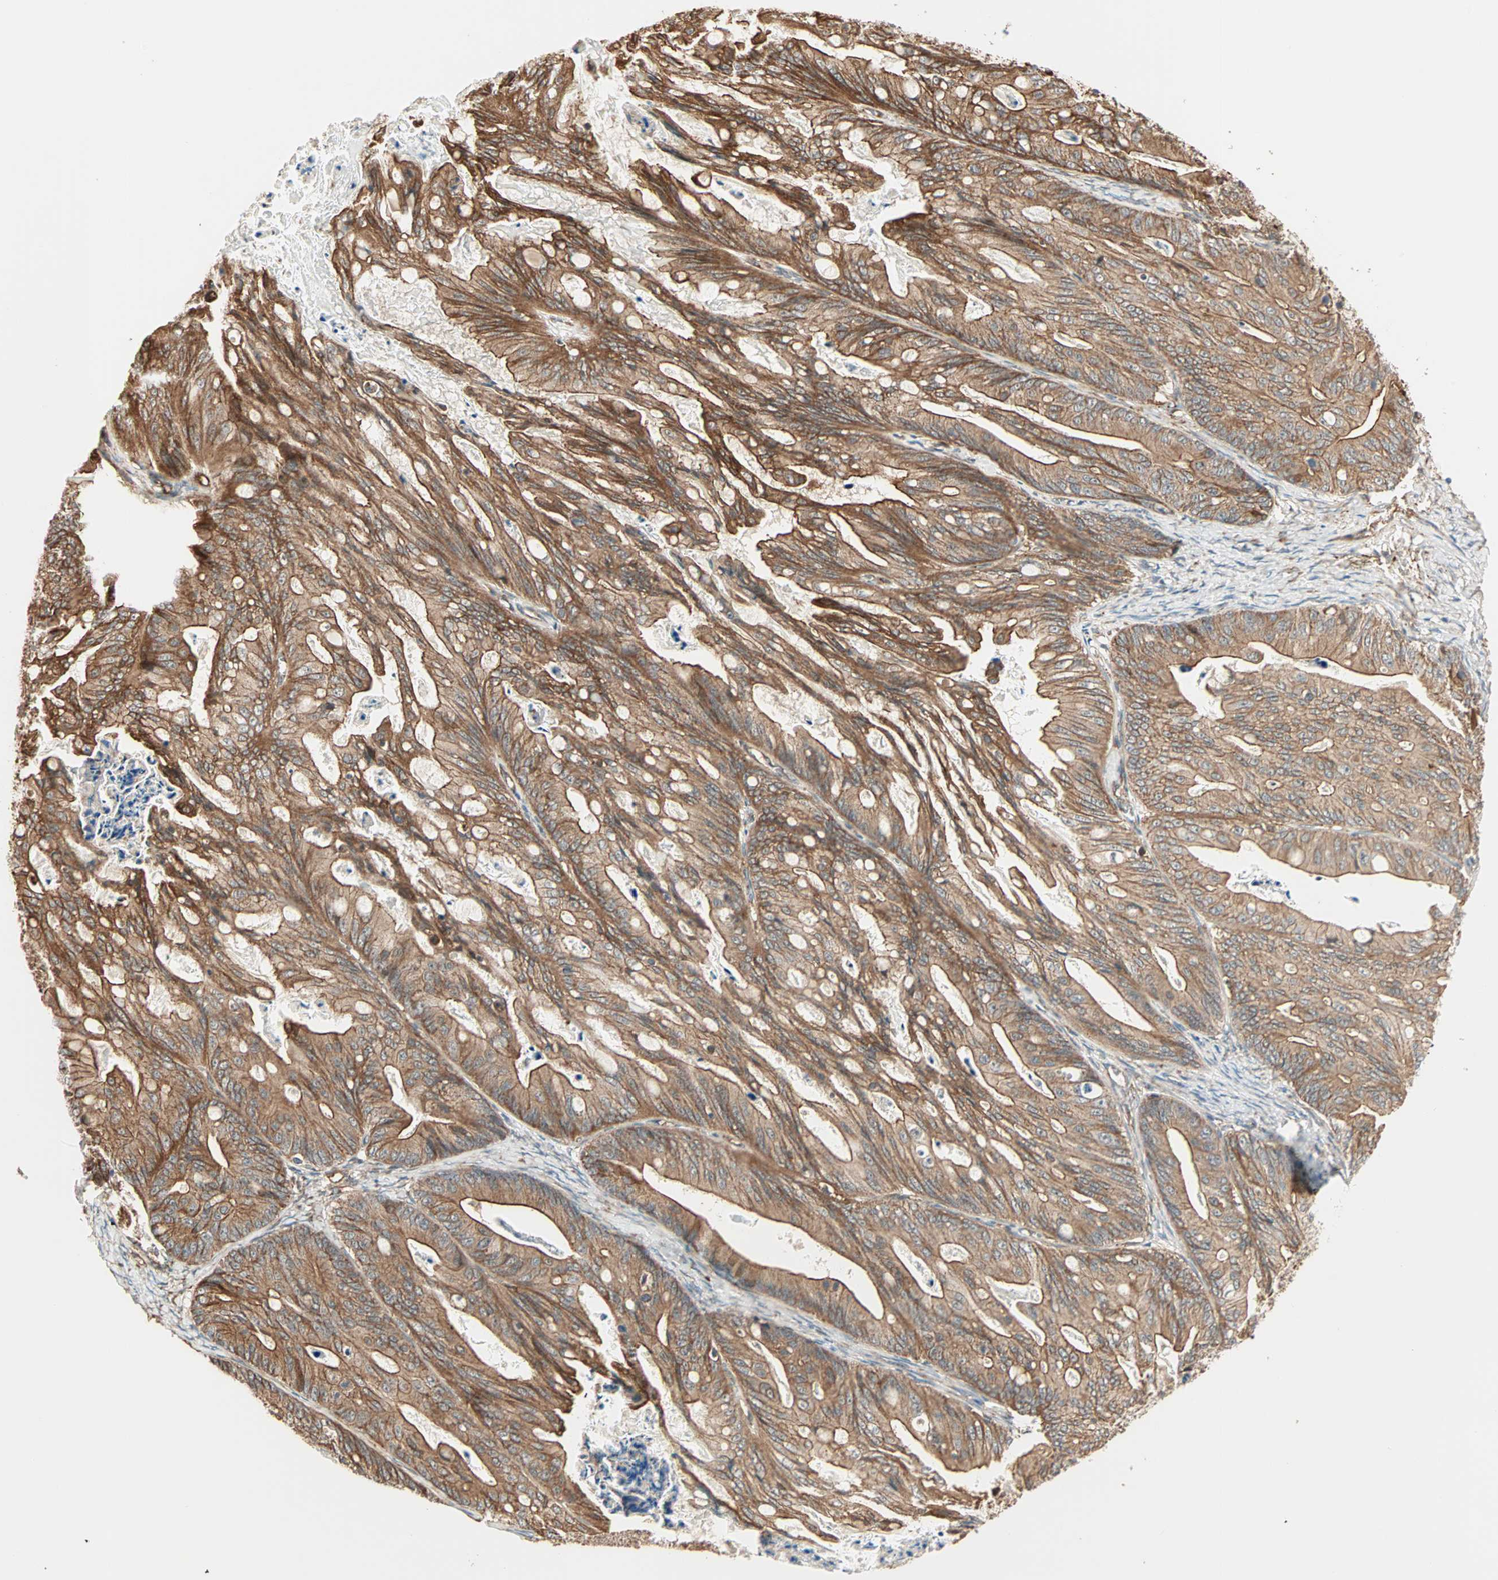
{"staining": {"intensity": "strong", "quantity": ">75%", "location": "cytoplasmic/membranous"}, "tissue": "ovarian cancer", "cell_type": "Tumor cells", "image_type": "cancer", "snomed": [{"axis": "morphology", "description": "Cystadenocarcinoma, mucinous, NOS"}, {"axis": "topography", "description": "Ovary"}], "caption": "Immunohistochemistry (DAB (3,3'-diaminobenzidine)) staining of ovarian mucinous cystadenocarcinoma reveals strong cytoplasmic/membranous protein positivity in about >75% of tumor cells.", "gene": "P4HA1", "patient": {"sex": "female", "age": 37}}